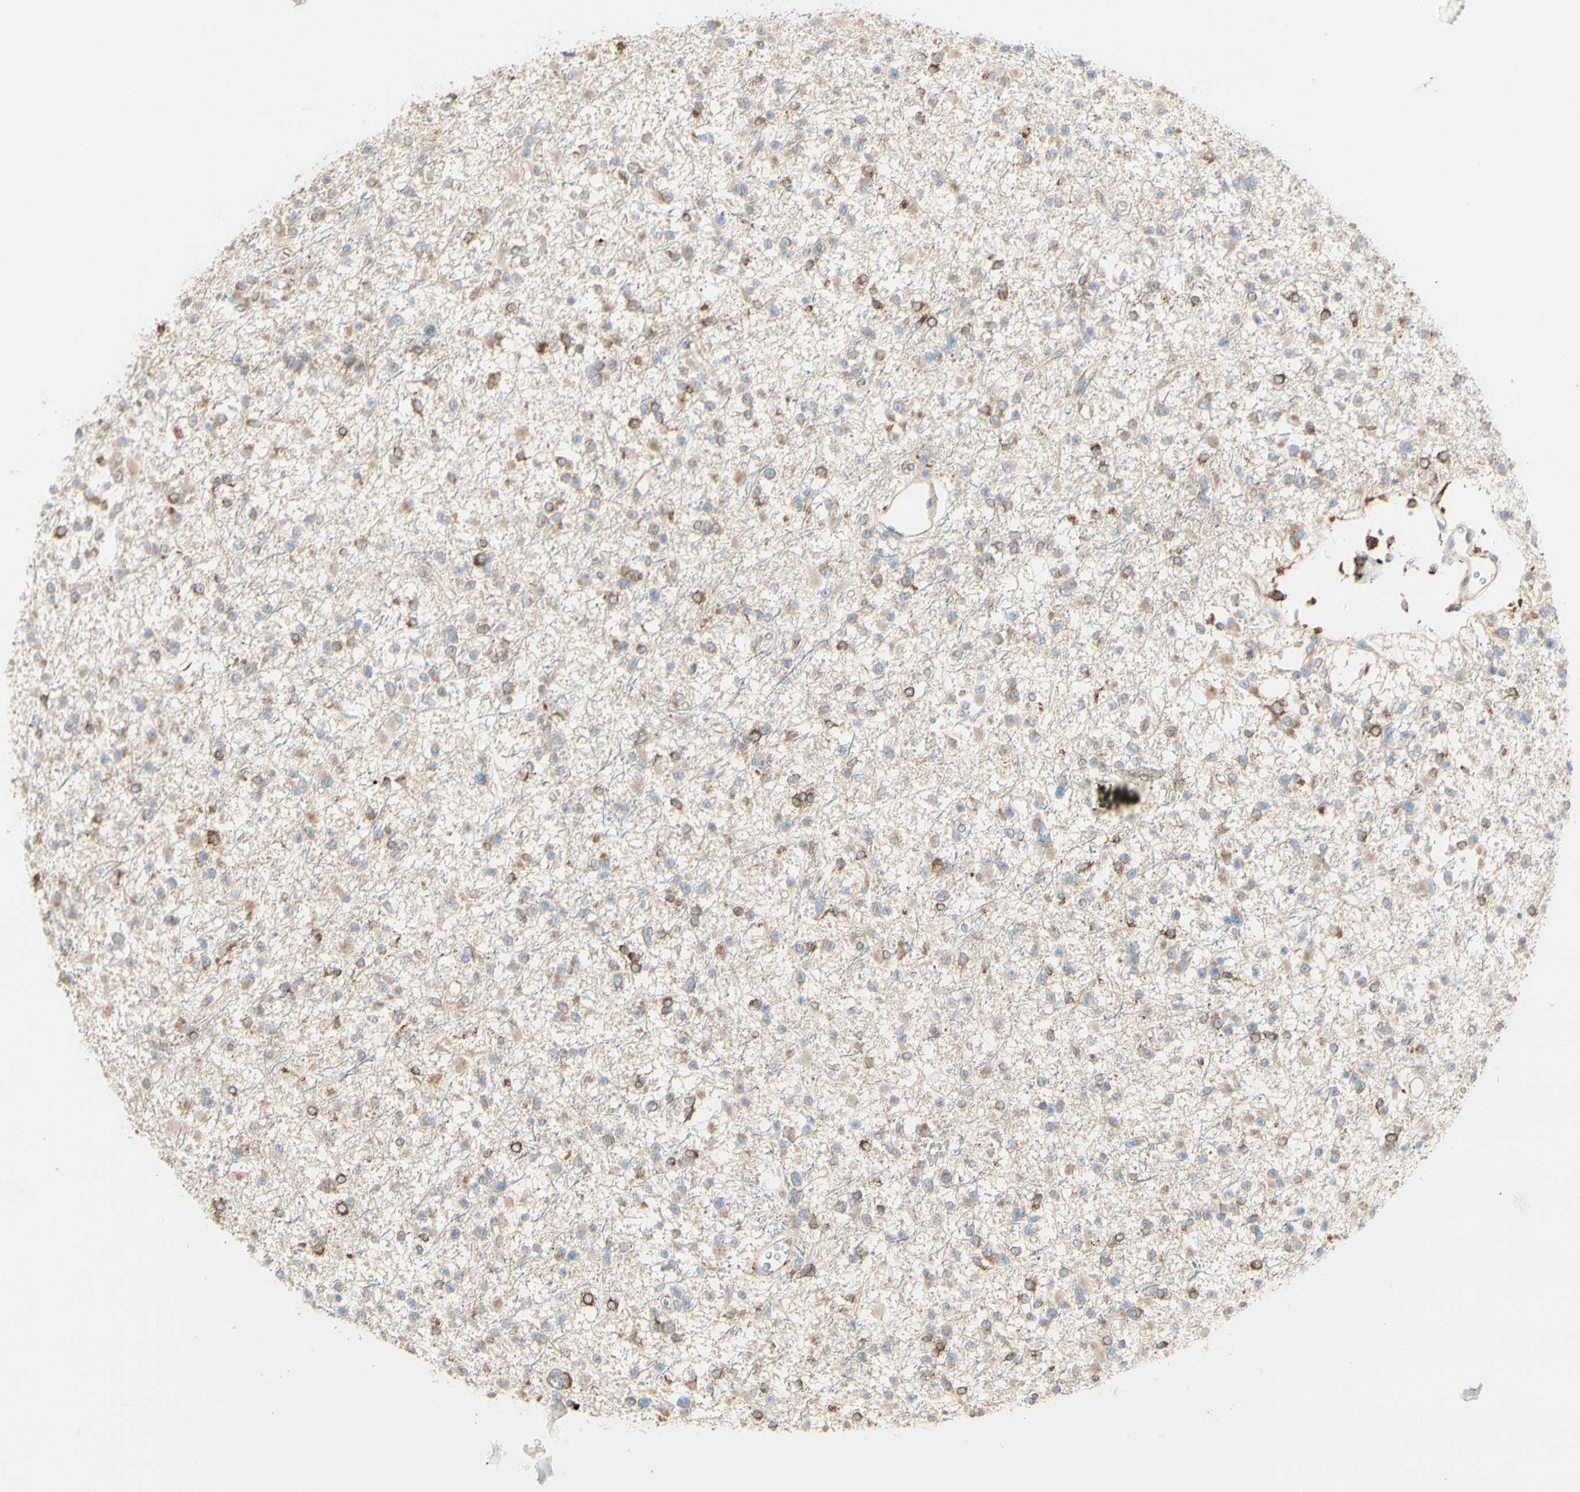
{"staining": {"intensity": "moderate", "quantity": "25%-75%", "location": "cytoplasmic/membranous"}, "tissue": "glioma", "cell_type": "Tumor cells", "image_type": "cancer", "snomed": [{"axis": "morphology", "description": "Glioma, malignant, Low grade"}, {"axis": "topography", "description": "Brain"}], "caption": "A brown stain labels moderate cytoplasmic/membranous expression of a protein in human glioma tumor cells.", "gene": "RRBP1", "patient": {"sex": "female", "age": 22}}